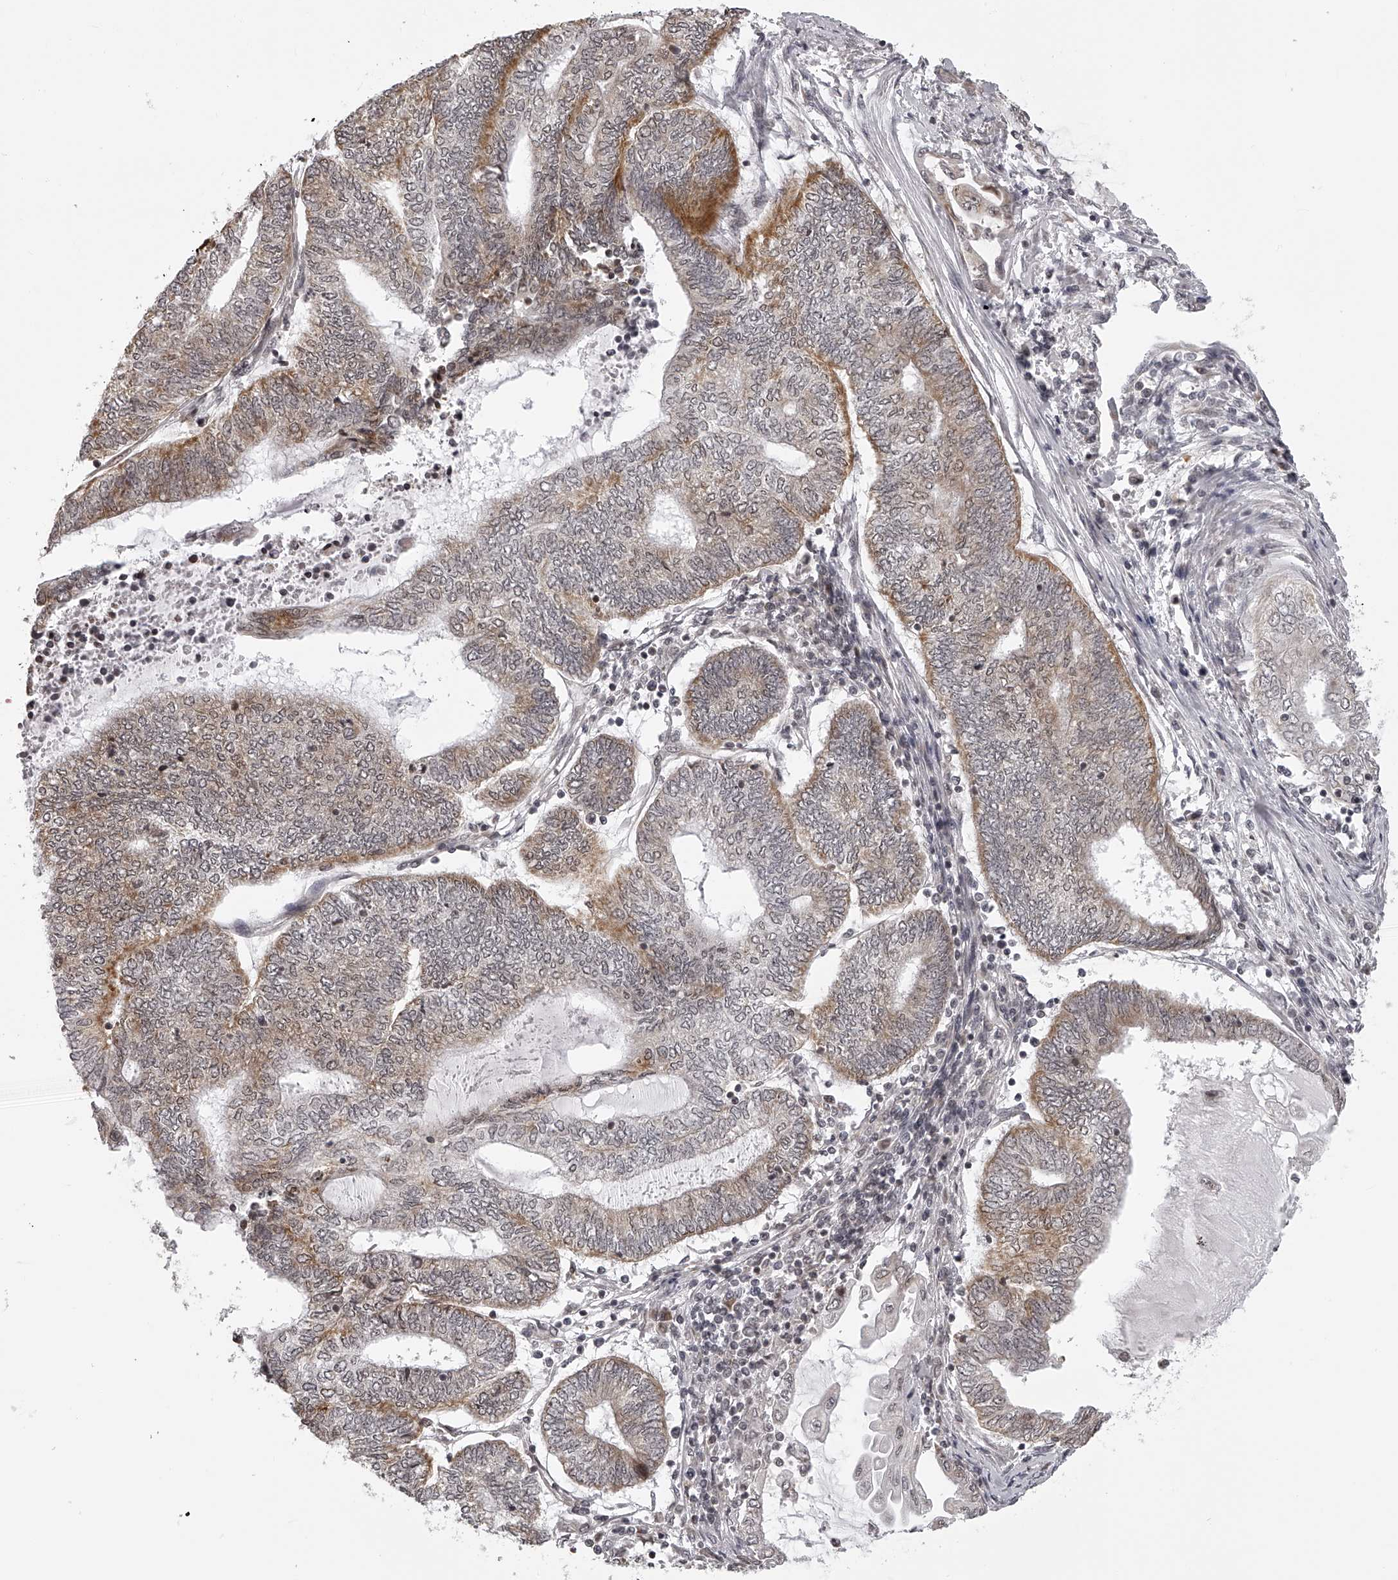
{"staining": {"intensity": "weak", "quantity": "<25%", "location": "cytoplasmic/membranous"}, "tissue": "endometrial cancer", "cell_type": "Tumor cells", "image_type": "cancer", "snomed": [{"axis": "morphology", "description": "Adenocarcinoma, NOS"}, {"axis": "topography", "description": "Uterus"}, {"axis": "topography", "description": "Endometrium"}], "caption": "Immunohistochemical staining of human endometrial cancer shows no significant staining in tumor cells.", "gene": "ODF2L", "patient": {"sex": "female", "age": 70}}